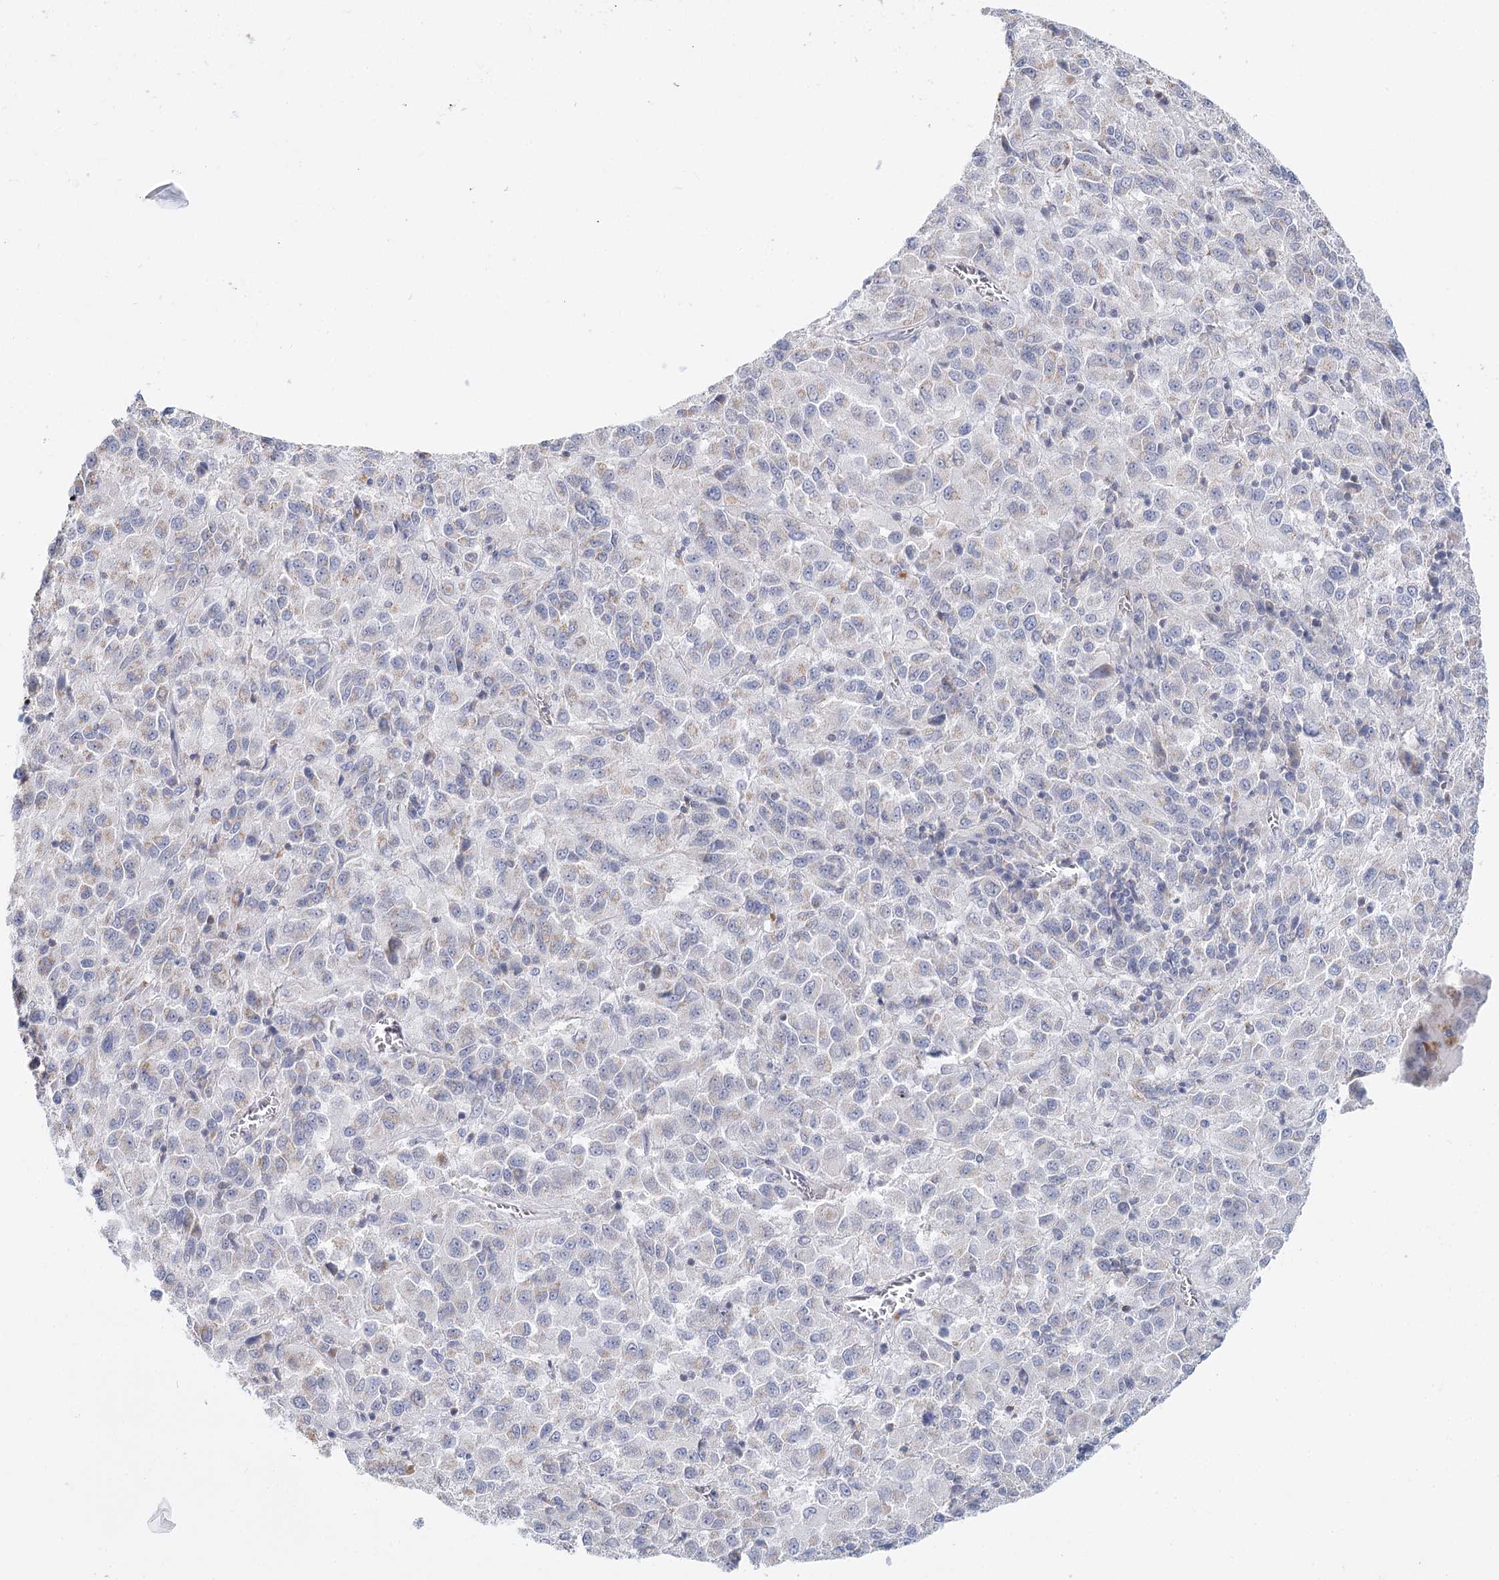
{"staining": {"intensity": "negative", "quantity": "none", "location": "none"}, "tissue": "melanoma", "cell_type": "Tumor cells", "image_type": "cancer", "snomed": [{"axis": "morphology", "description": "Malignant melanoma, Metastatic site"}, {"axis": "topography", "description": "Lung"}], "caption": "This is a photomicrograph of immunohistochemistry staining of melanoma, which shows no expression in tumor cells.", "gene": "ARHGAP44", "patient": {"sex": "male", "age": 64}}